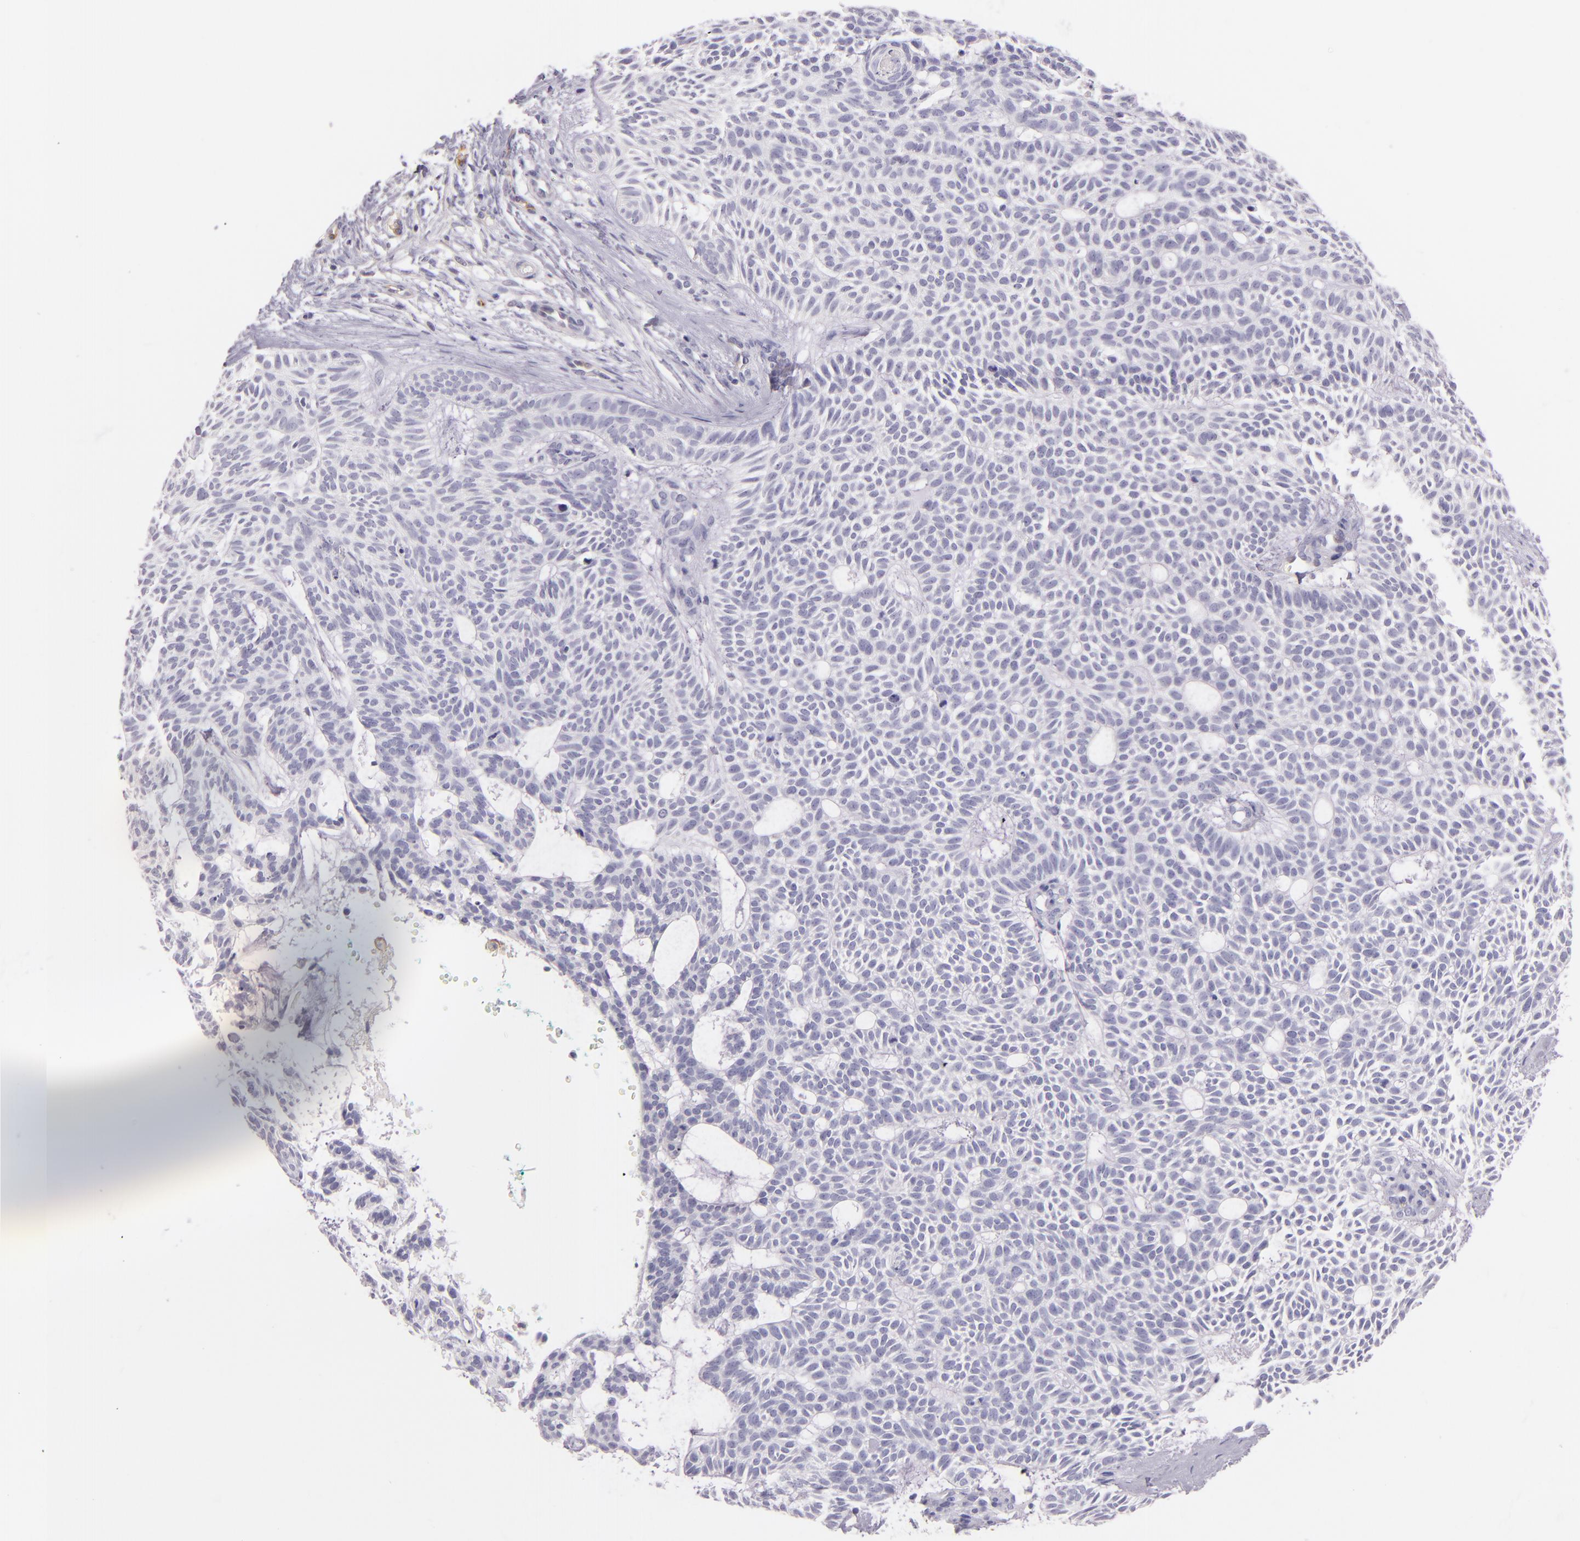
{"staining": {"intensity": "negative", "quantity": "none", "location": "none"}, "tissue": "skin cancer", "cell_type": "Tumor cells", "image_type": "cancer", "snomed": [{"axis": "morphology", "description": "Basal cell carcinoma"}, {"axis": "topography", "description": "Skin"}], "caption": "This is an immunohistochemistry image of human skin cancer. There is no expression in tumor cells.", "gene": "ICAM1", "patient": {"sex": "male", "age": 75}}